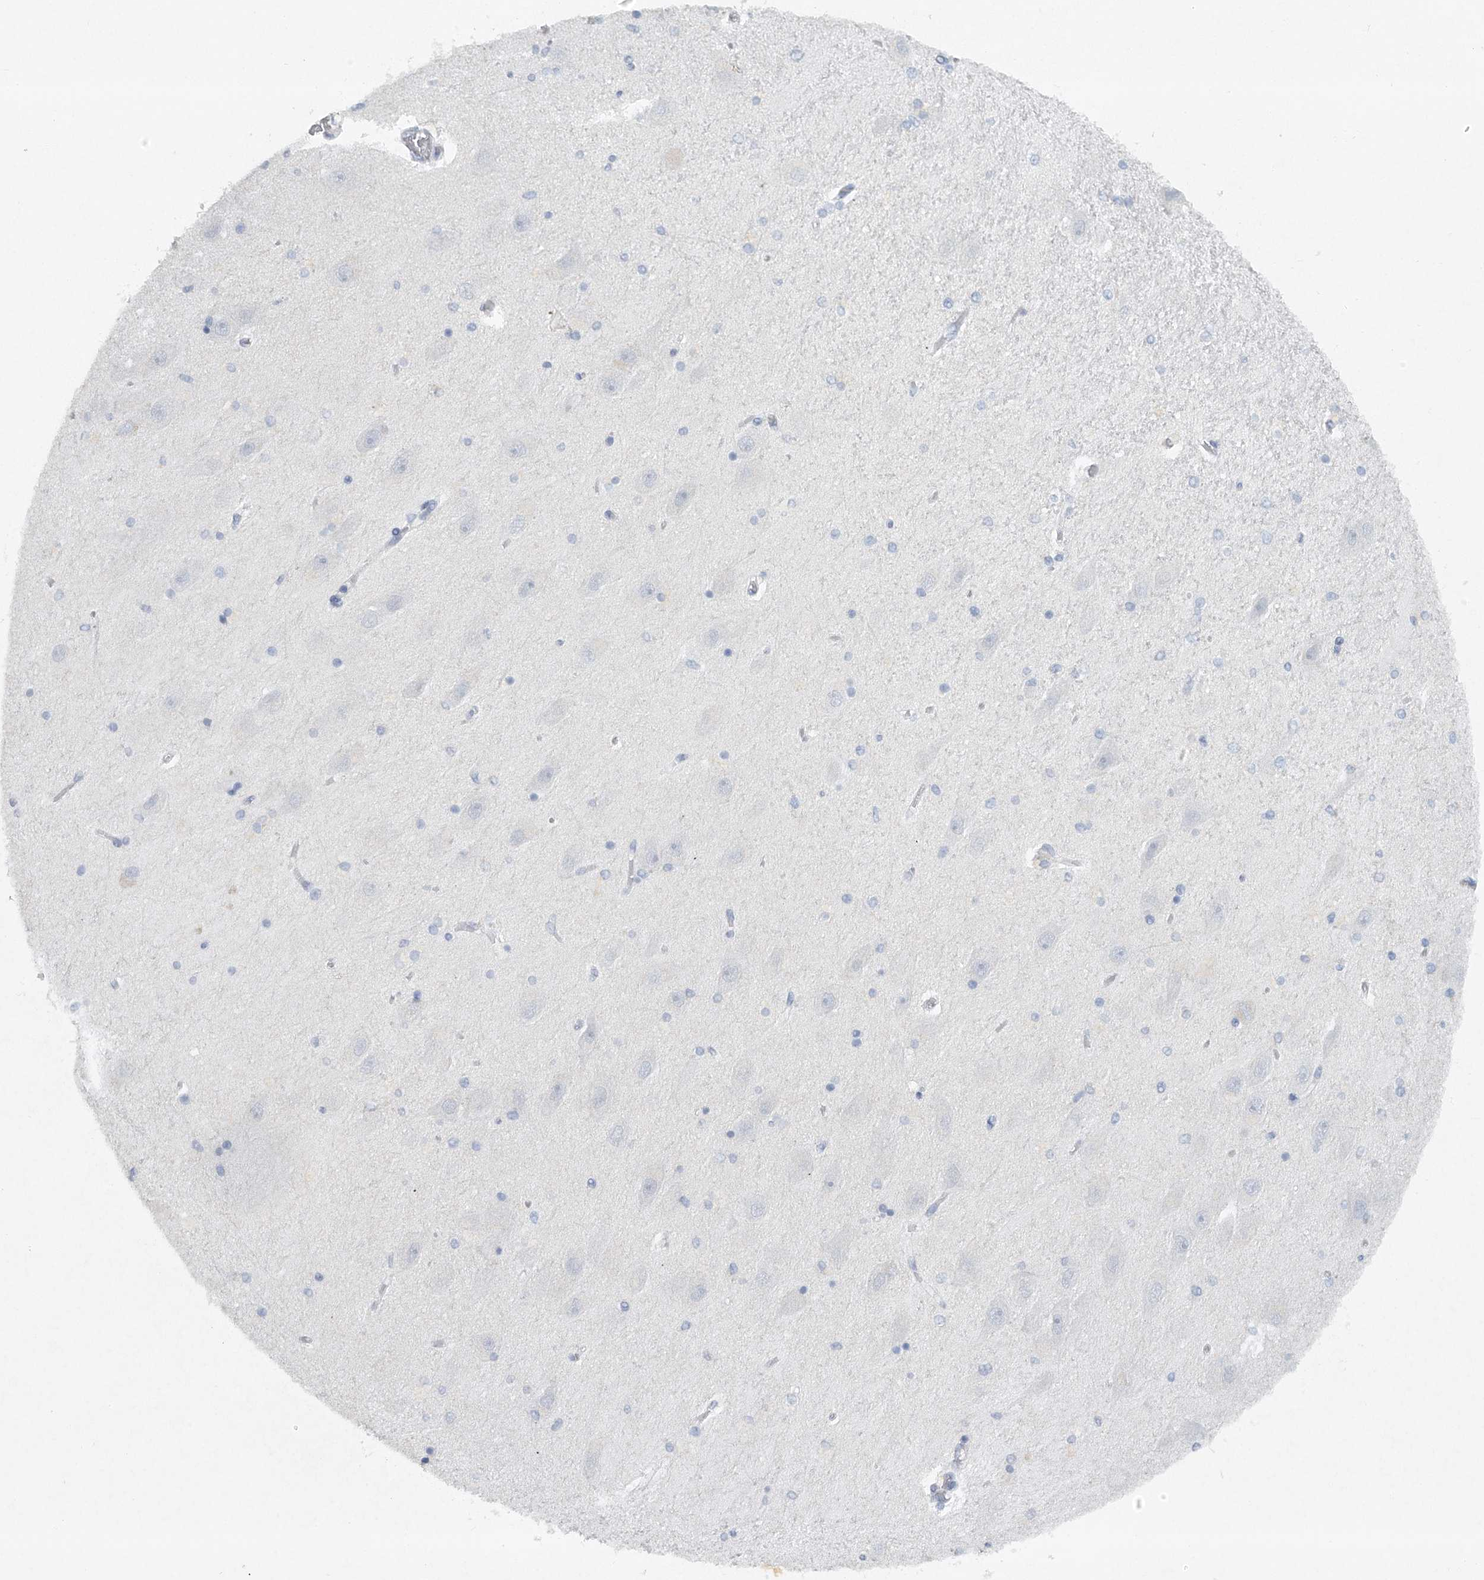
{"staining": {"intensity": "negative", "quantity": "none", "location": "none"}, "tissue": "hippocampus", "cell_type": "Glial cells", "image_type": "normal", "snomed": [{"axis": "morphology", "description": "Normal tissue, NOS"}, {"axis": "topography", "description": "Hippocampus"}], "caption": "A photomicrograph of human hippocampus is negative for staining in glial cells. Nuclei are stained in blue.", "gene": "FAT2", "patient": {"sex": "female", "age": 54}}